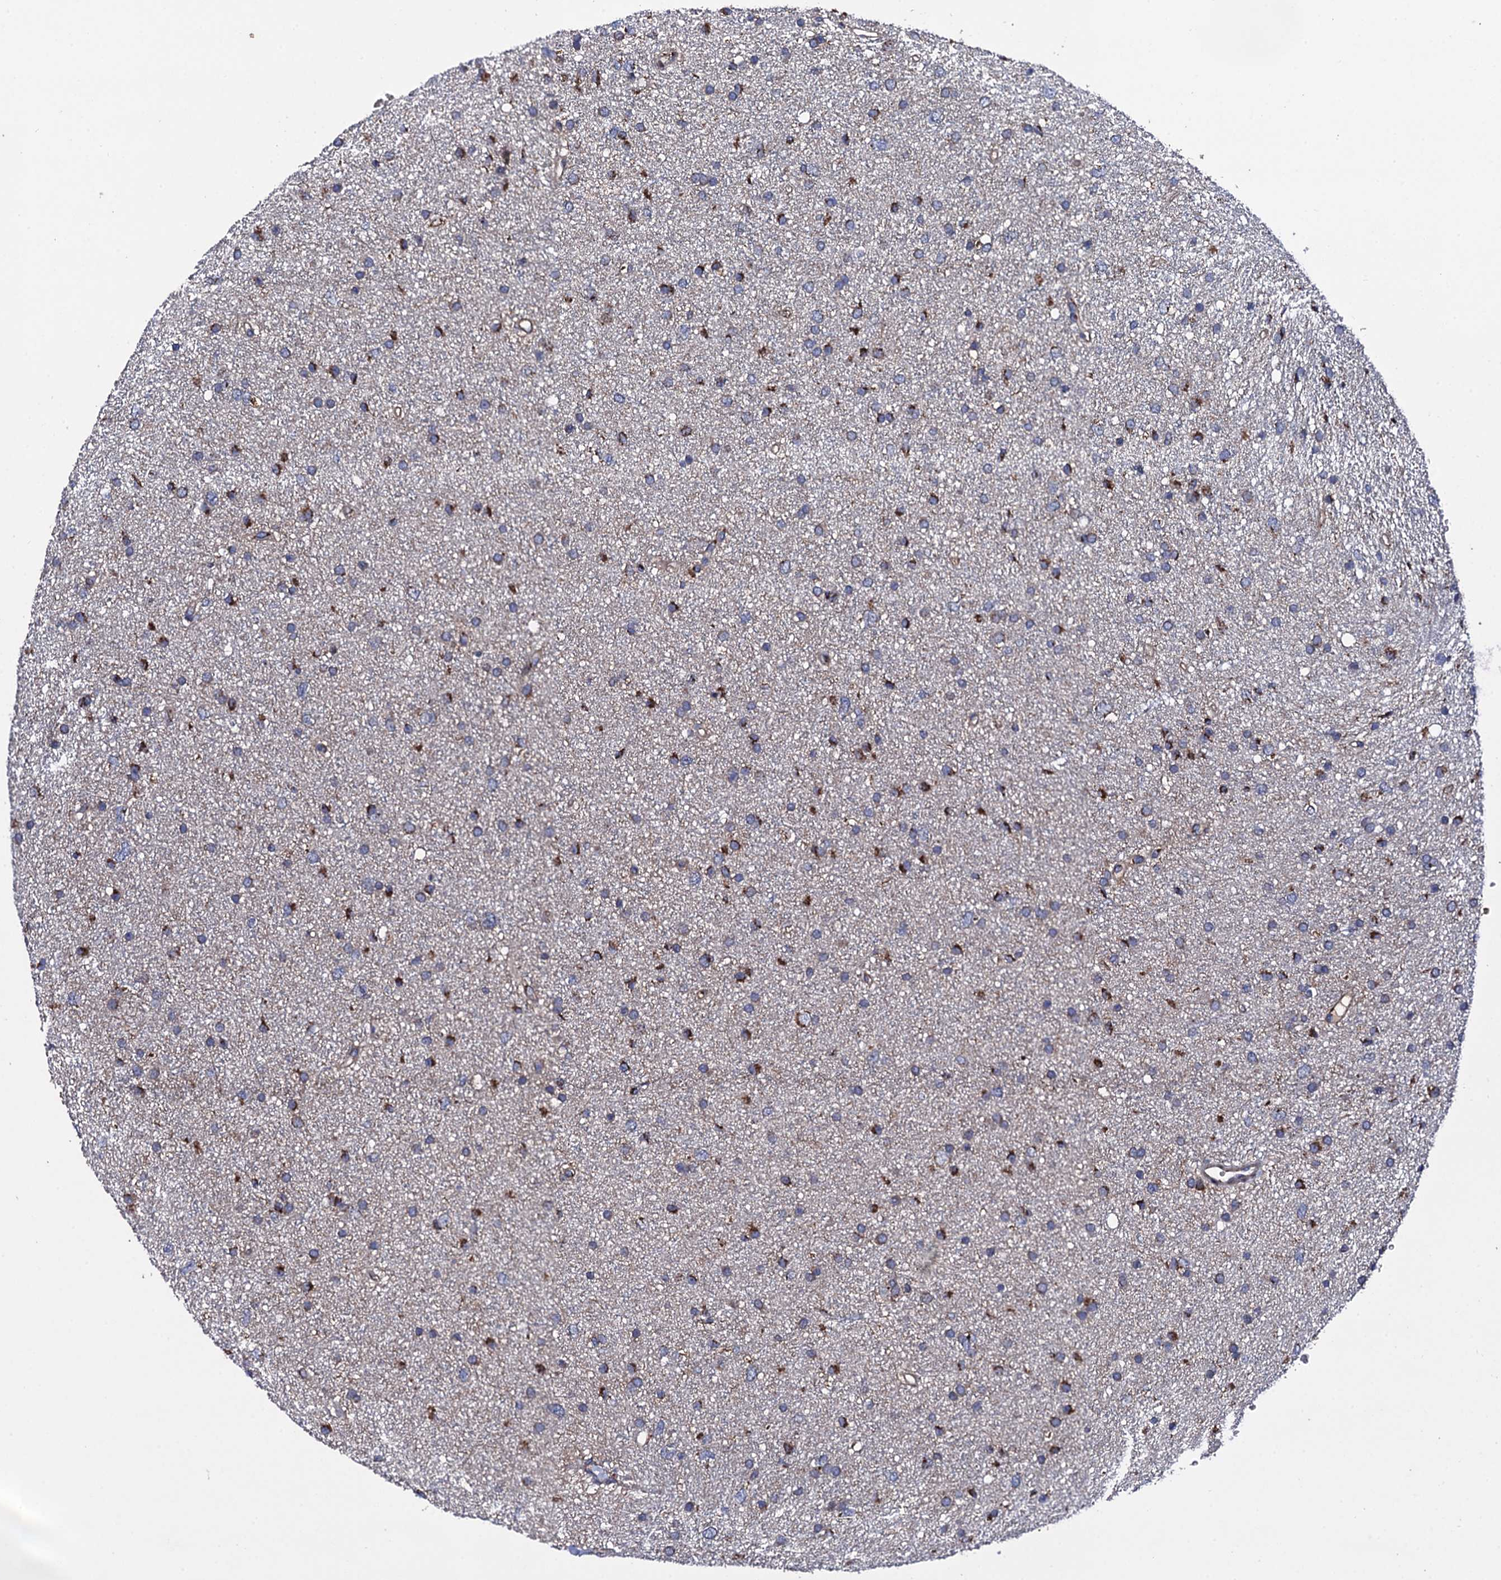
{"staining": {"intensity": "moderate", "quantity": "25%-75%", "location": "cytoplasmic/membranous"}, "tissue": "glioma", "cell_type": "Tumor cells", "image_type": "cancer", "snomed": [{"axis": "morphology", "description": "Glioma, malignant, Low grade"}, {"axis": "topography", "description": "Cerebral cortex"}], "caption": "Brown immunohistochemical staining in malignant low-grade glioma reveals moderate cytoplasmic/membranous positivity in approximately 25%-75% of tumor cells.", "gene": "PLET1", "patient": {"sex": "female", "age": 39}}